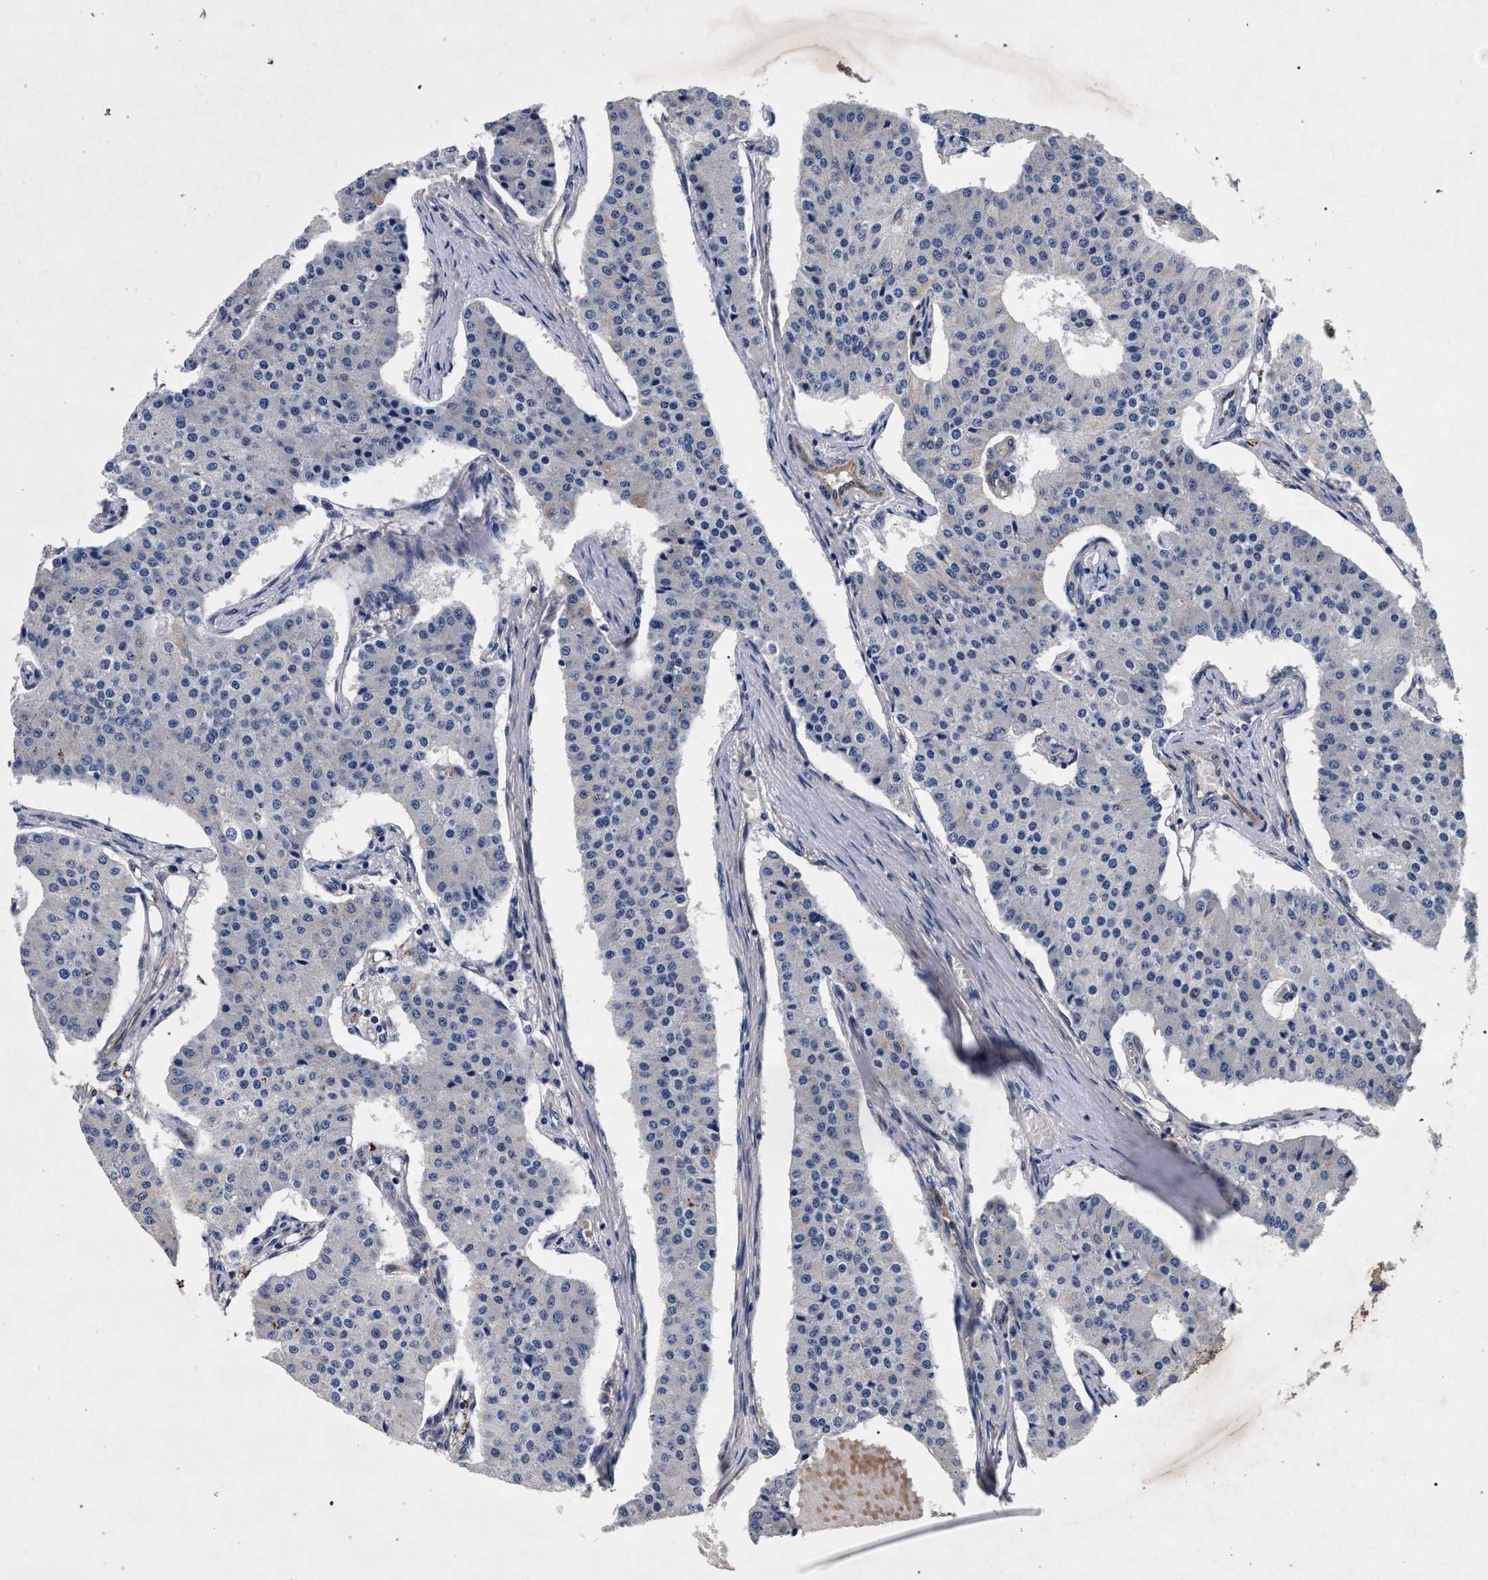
{"staining": {"intensity": "negative", "quantity": "none", "location": "none"}, "tissue": "carcinoid", "cell_type": "Tumor cells", "image_type": "cancer", "snomed": [{"axis": "morphology", "description": "Carcinoid, malignant, NOS"}, {"axis": "topography", "description": "Colon"}], "caption": "Tumor cells are negative for protein expression in human malignant carcinoid. (DAB (3,3'-diaminobenzidine) immunohistochemistry (IHC) with hematoxylin counter stain).", "gene": "NEK7", "patient": {"sex": "female", "age": 52}}